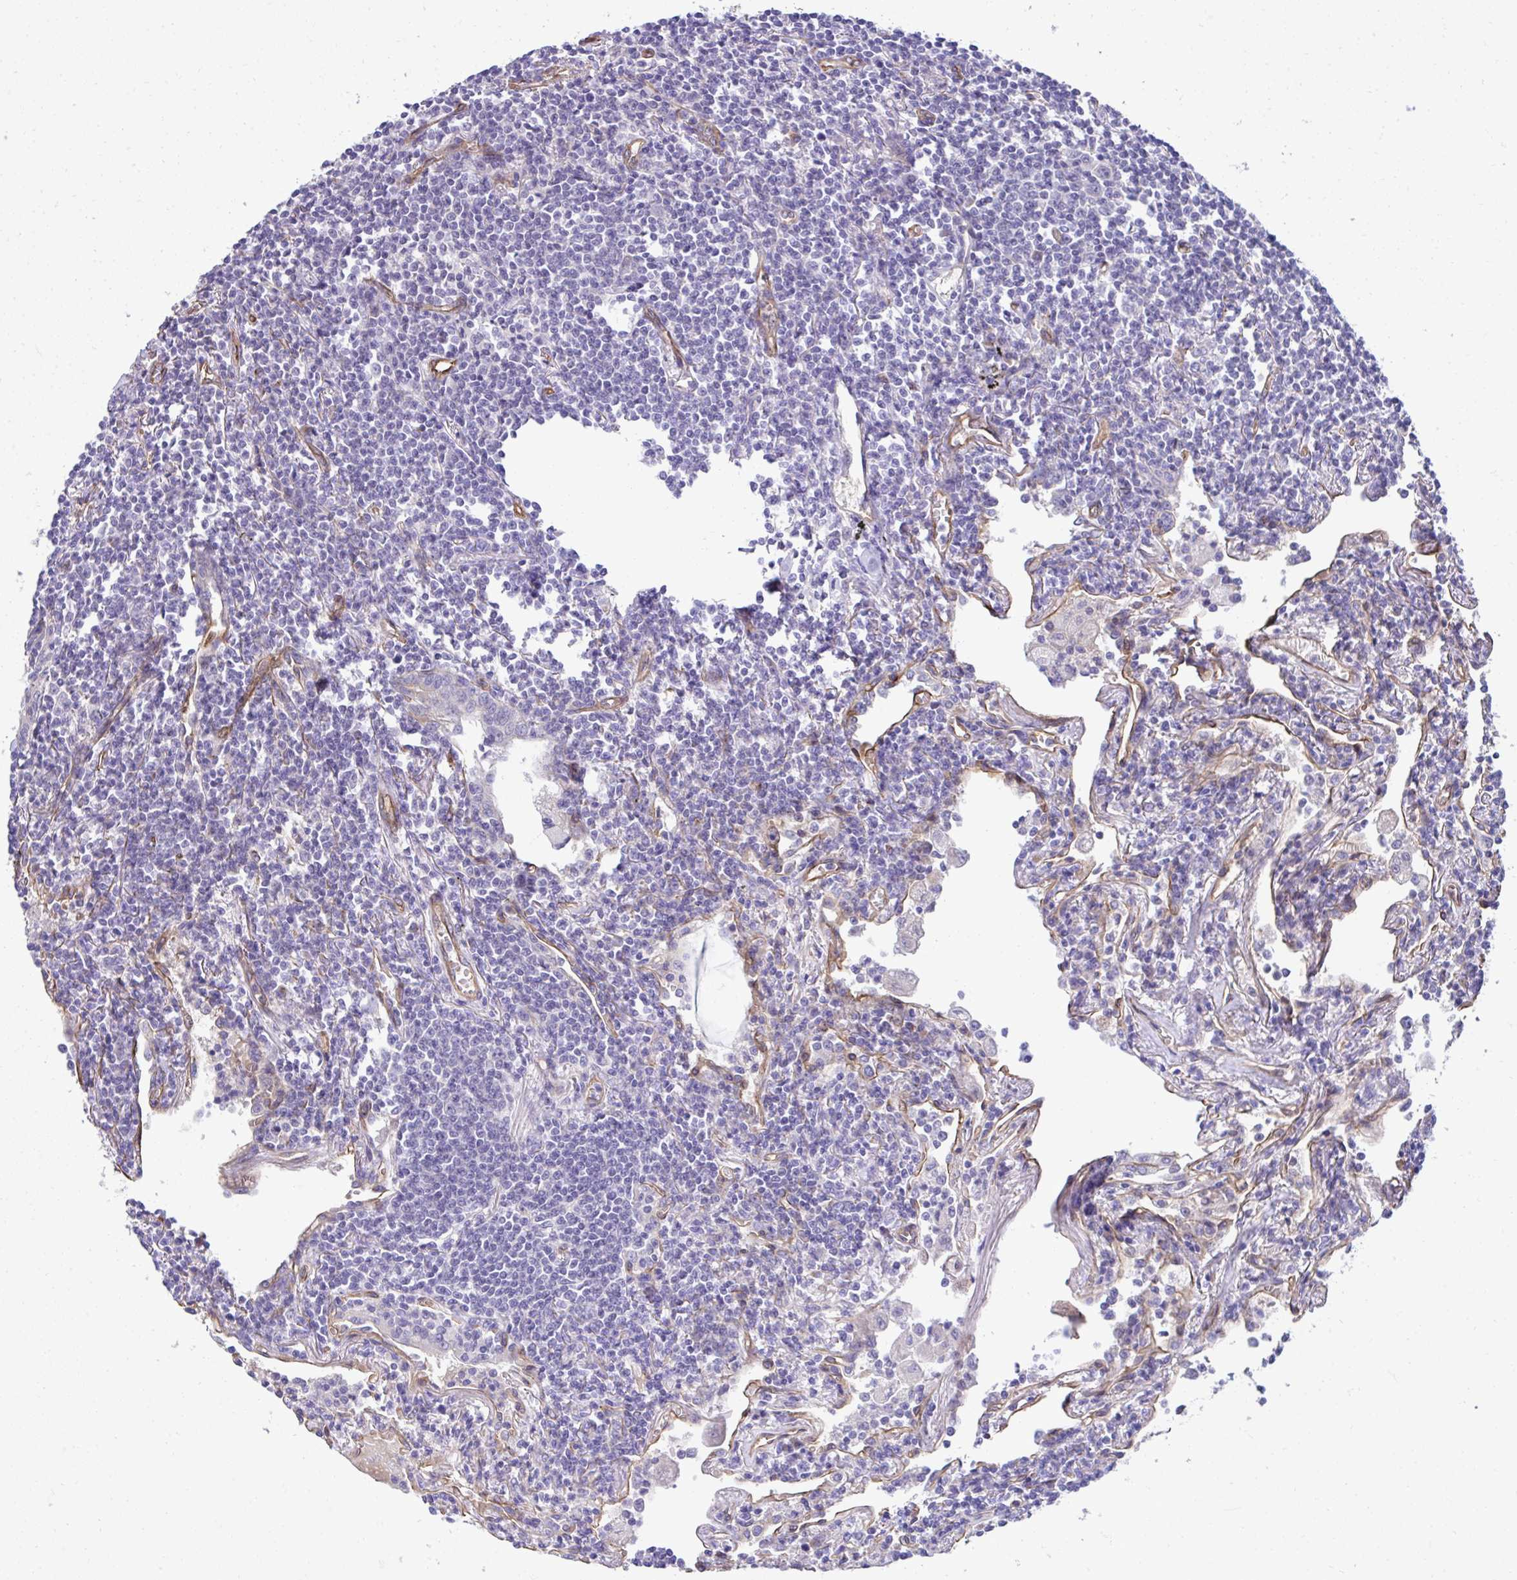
{"staining": {"intensity": "negative", "quantity": "none", "location": "none"}, "tissue": "lymphoma", "cell_type": "Tumor cells", "image_type": "cancer", "snomed": [{"axis": "morphology", "description": "Malignant lymphoma, non-Hodgkin's type, Low grade"}, {"axis": "topography", "description": "Lung"}], "caption": "Immunohistochemical staining of human lymphoma shows no significant staining in tumor cells. (DAB (3,3'-diaminobenzidine) IHC with hematoxylin counter stain).", "gene": "TRIM52", "patient": {"sex": "female", "age": 71}}